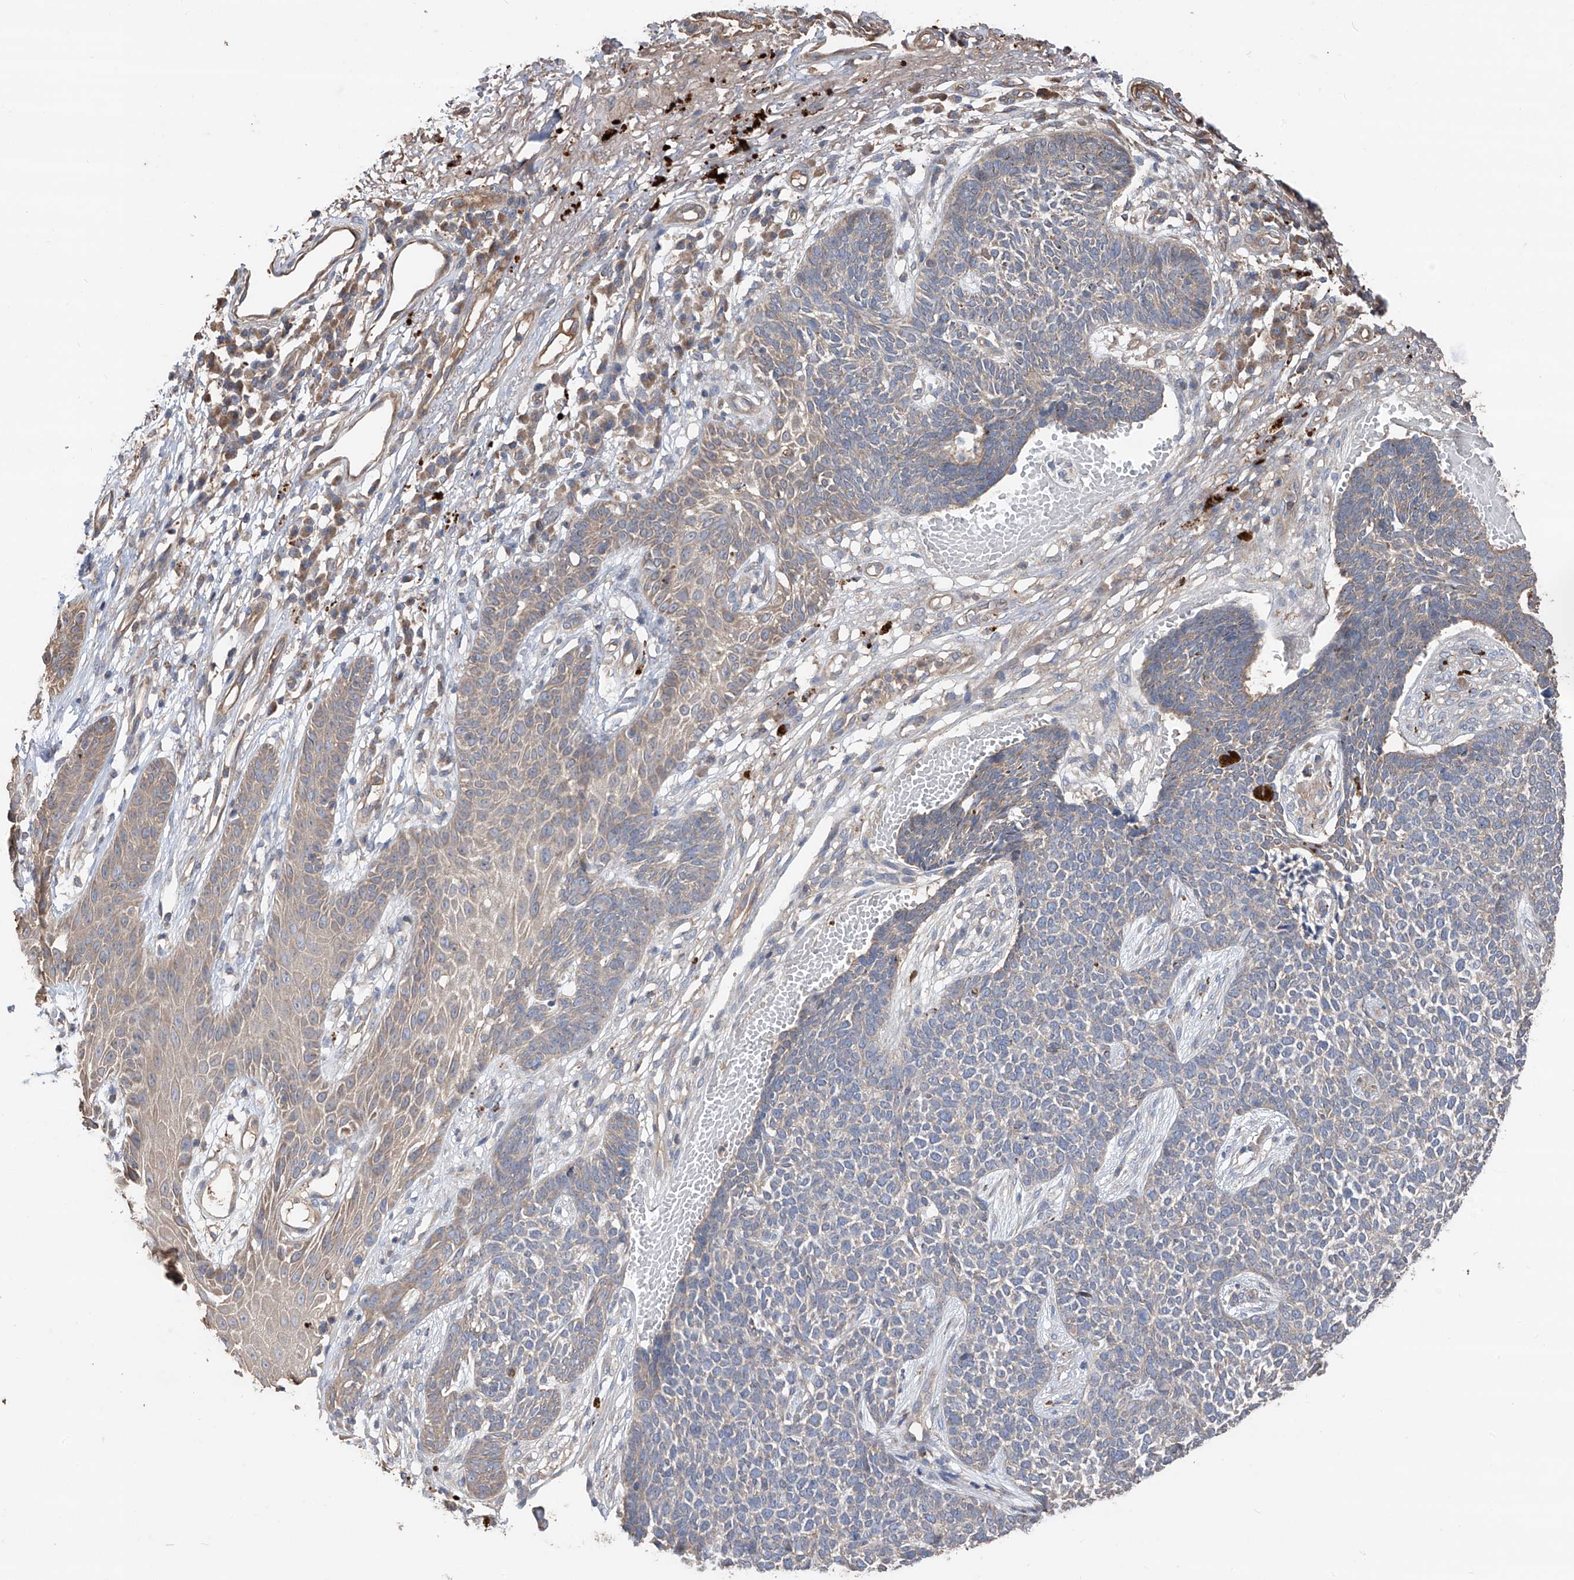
{"staining": {"intensity": "negative", "quantity": "none", "location": "none"}, "tissue": "skin cancer", "cell_type": "Tumor cells", "image_type": "cancer", "snomed": [{"axis": "morphology", "description": "Basal cell carcinoma"}, {"axis": "topography", "description": "Skin"}], "caption": "High magnification brightfield microscopy of skin cancer stained with DAB (3,3'-diaminobenzidine) (brown) and counterstained with hematoxylin (blue): tumor cells show no significant staining.", "gene": "EDN1", "patient": {"sex": "female", "age": 84}}